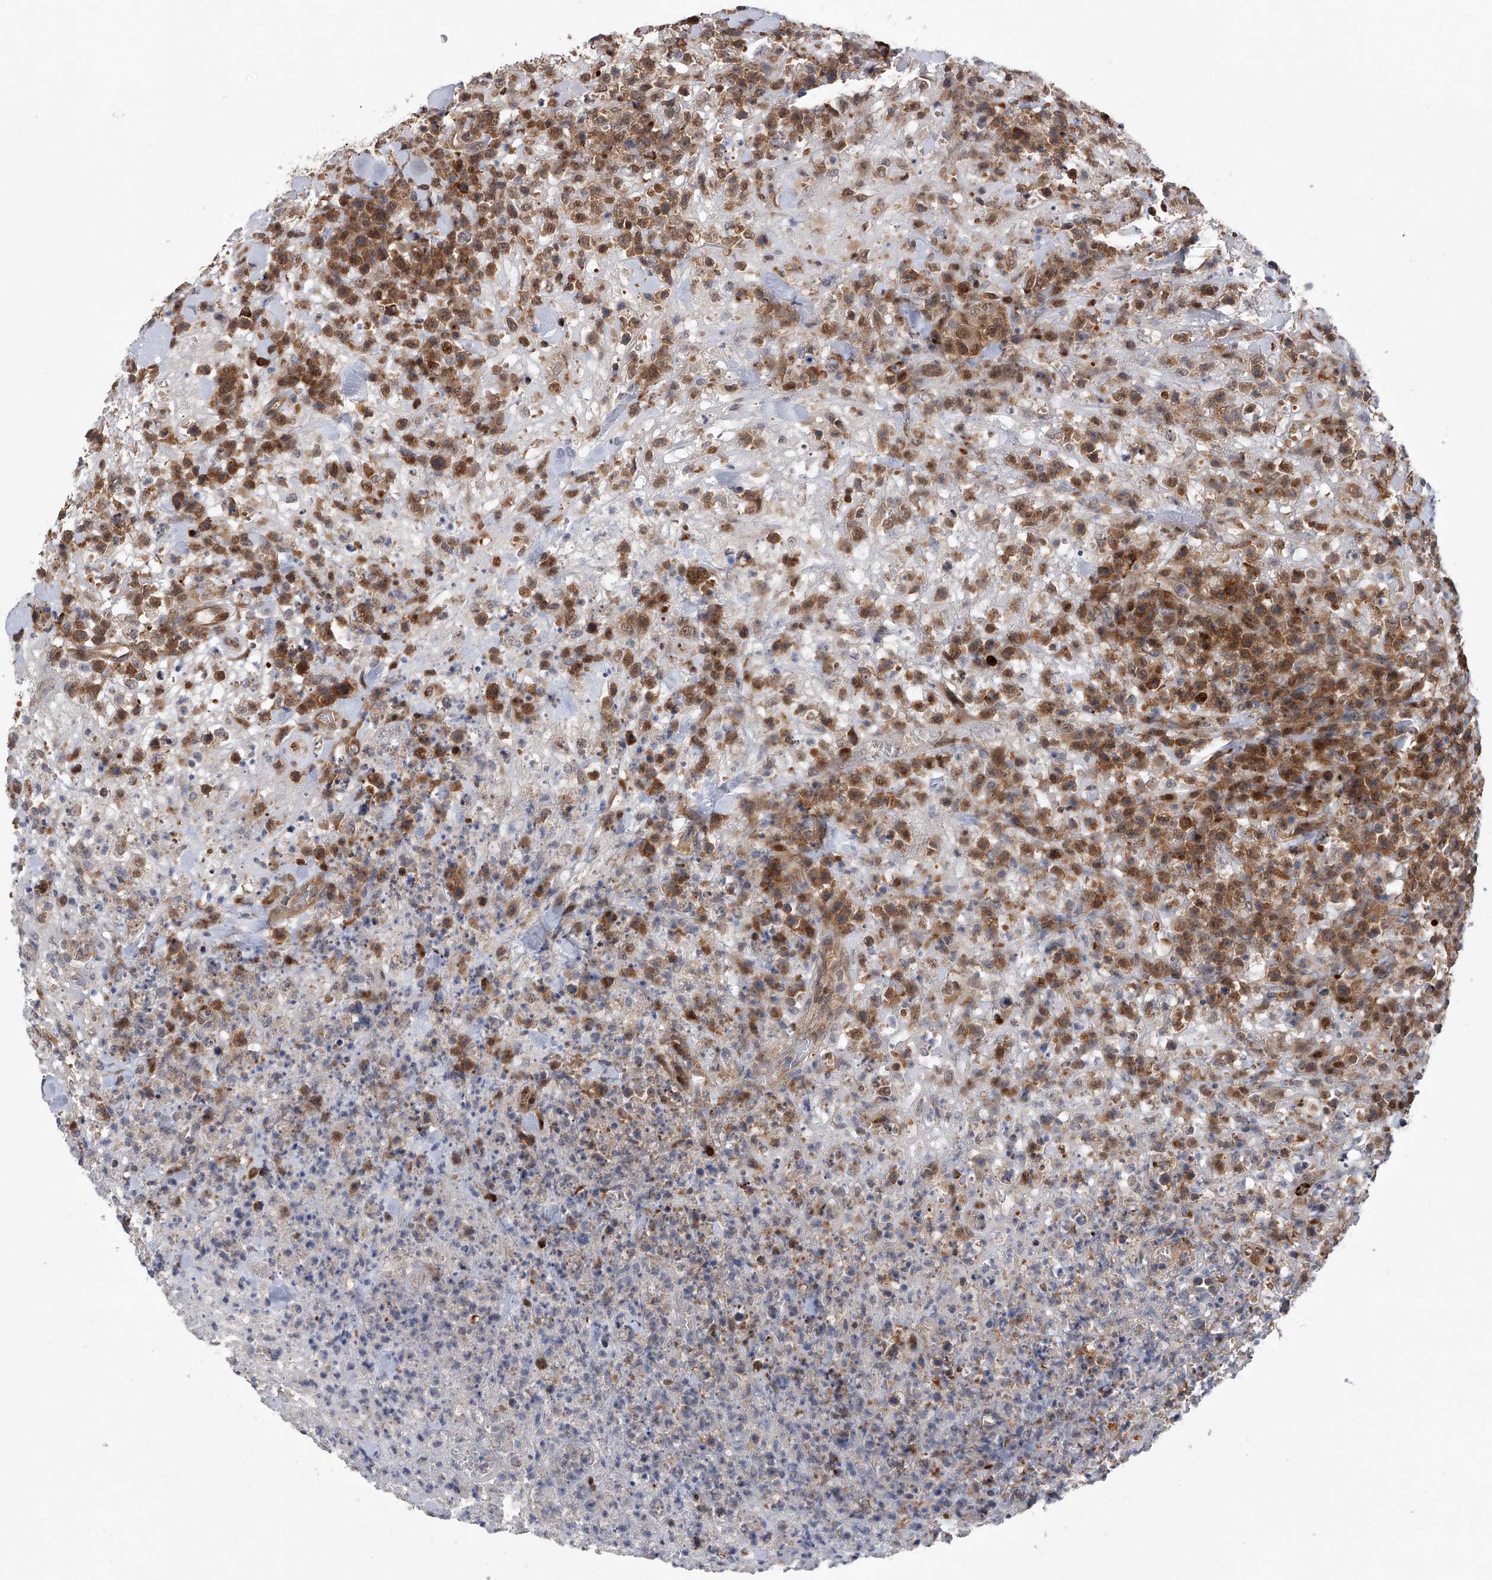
{"staining": {"intensity": "moderate", "quantity": ">75%", "location": "cytoplasmic/membranous"}, "tissue": "lymphoma", "cell_type": "Tumor cells", "image_type": "cancer", "snomed": [{"axis": "morphology", "description": "Malignant lymphoma, non-Hodgkin's type, High grade"}, {"axis": "topography", "description": "Colon"}], "caption": "Immunohistochemistry image of neoplastic tissue: human lymphoma stained using immunohistochemistry displays medium levels of moderate protein expression localized specifically in the cytoplasmic/membranous of tumor cells, appearing as a cytoplasmic/membranous brown color.", "gene": "RWDD2A", "patient": {"sex": "female", "age": 53}}